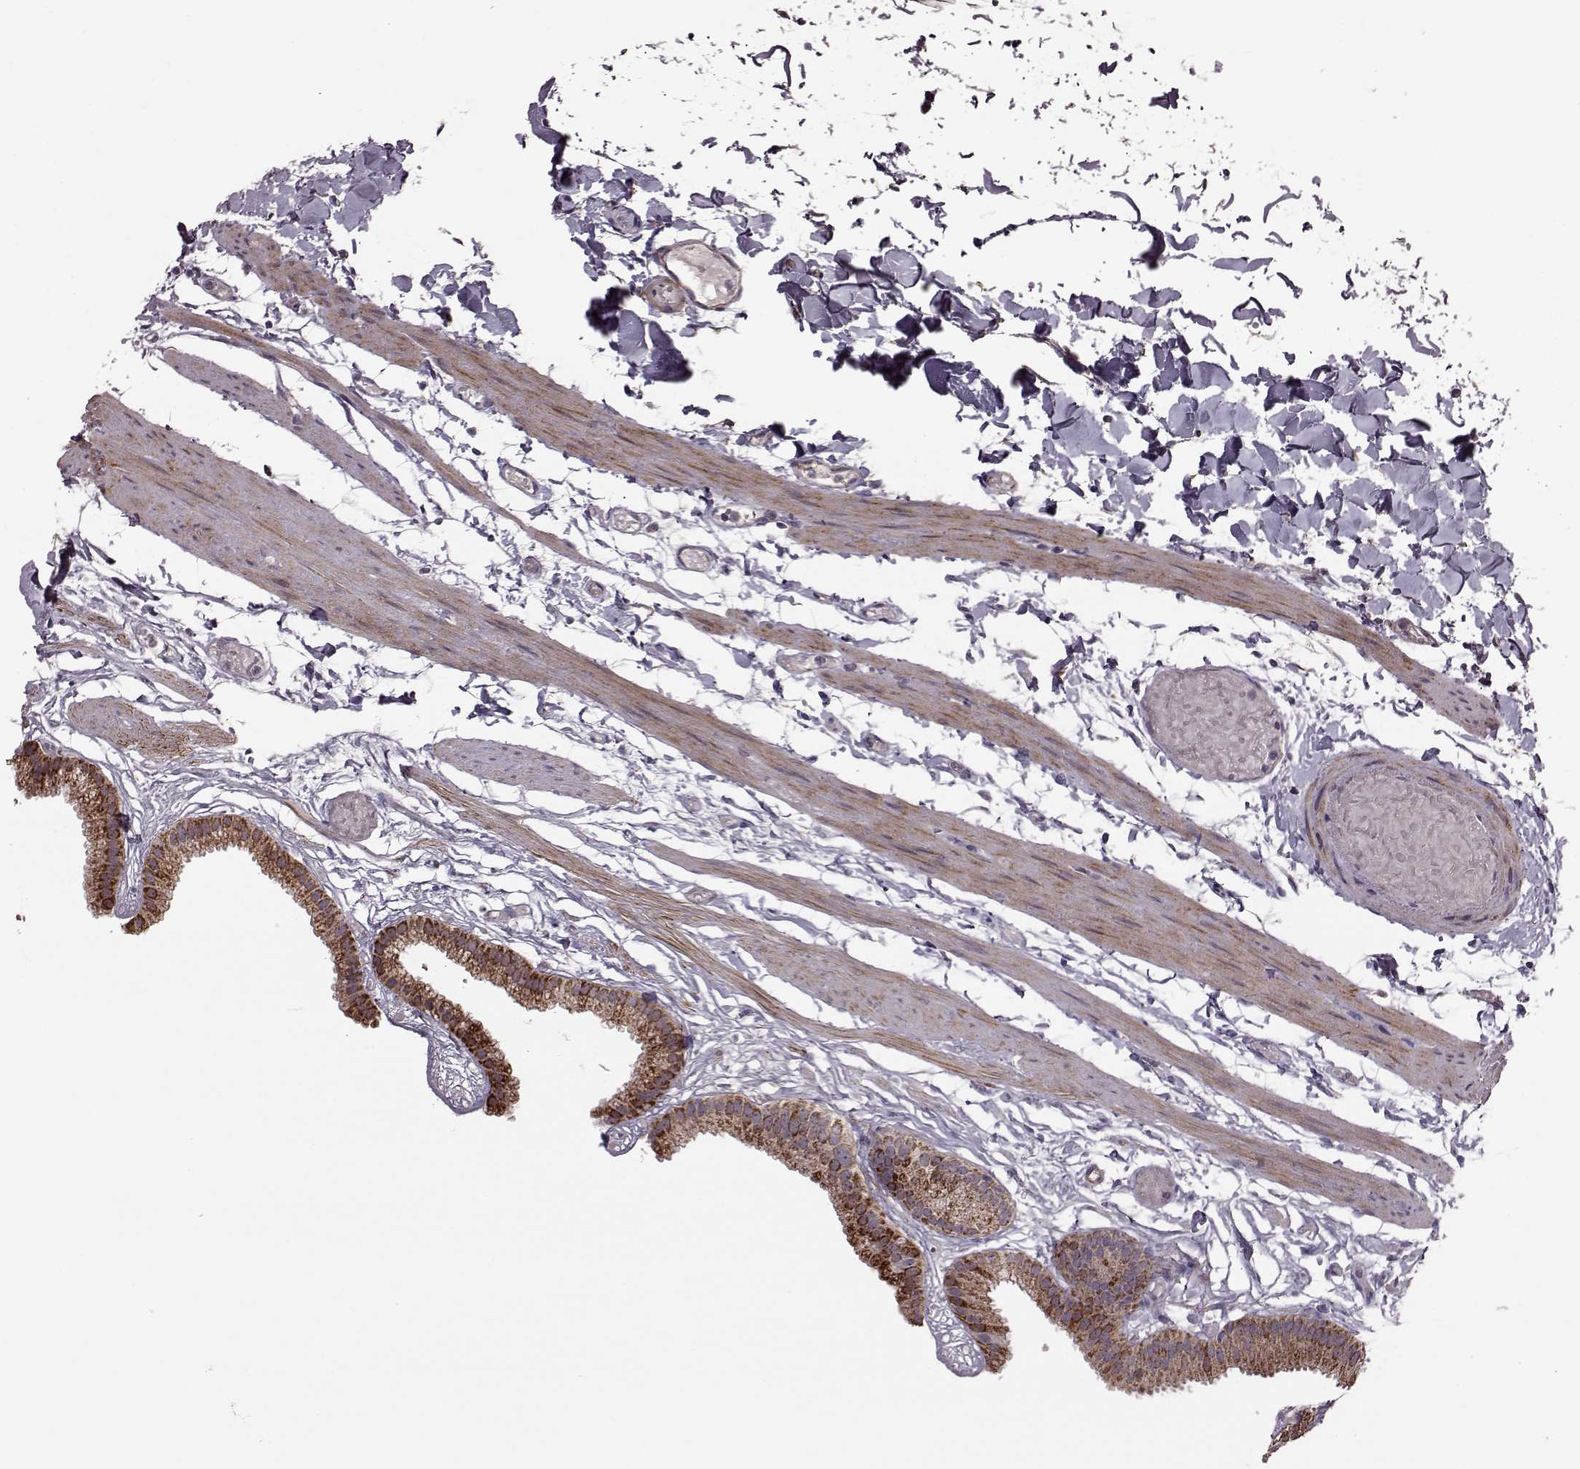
{"staining": {"intensity": "moderate", "quantity": ">75%", "location": "cytoplasmic/membranous"}, "tissue": "gallbladder", "cell_type": "Glandular cells", "image_type": "normal", "snomed": [{"axis": "morphology", "description": "Normal tissue, NOS"}, {"axis": "topography", "description": "Gallbladder"}], "caption": "This is a photomicrograph of immunohistochemistry staining of benign gallbladder, which shows moderate staining in the cytoplasmic/membranous of glandular cells.", "gene": "PUDP", "patient": {"sex": "female", "age": 45}}